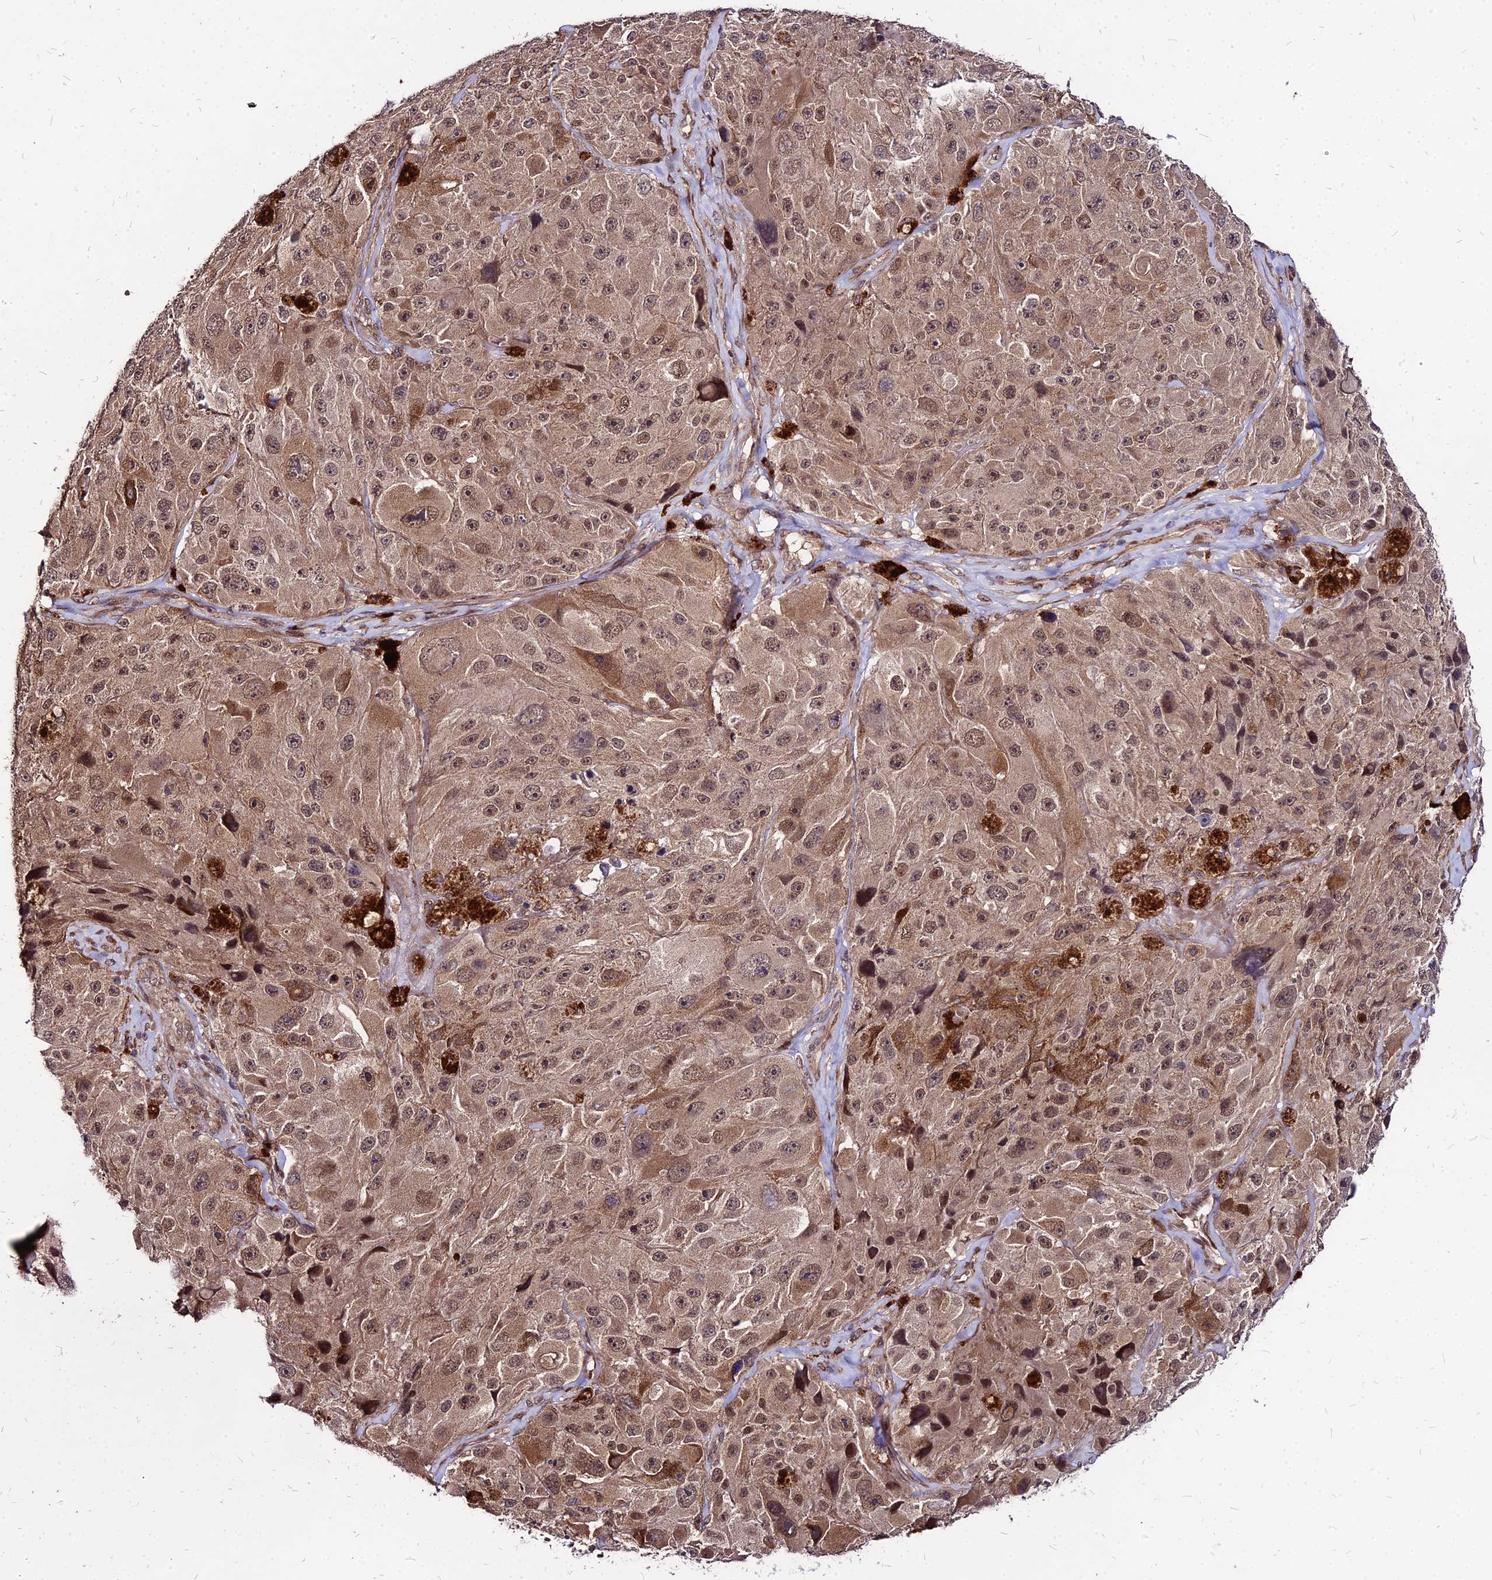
{"staining": {"intensity": "moderate", "quantity": ">75%", "location": "cytoplasmic/membranous,nuclear"}, "tissue": "melanoma", "cell_type": "Tumor cells", "image_type": "cancer", "snomed": [{"axis": "morphology", "description": "Malignant melanoma, Metastatic site"}, {"axis": "topography", "description": "Lymph node"}], "caption": "Protein analysis of malignant melanoma (metastatic site) tissue demonstrates moderate cytoplasmic/membranous and nuclear expression in approximately >75% of tumor cells. (Brightfield microscopy of DAB IHC at high magnification).", "gene": "APBA3", "patient": {"sex": "male", "age": 62}}